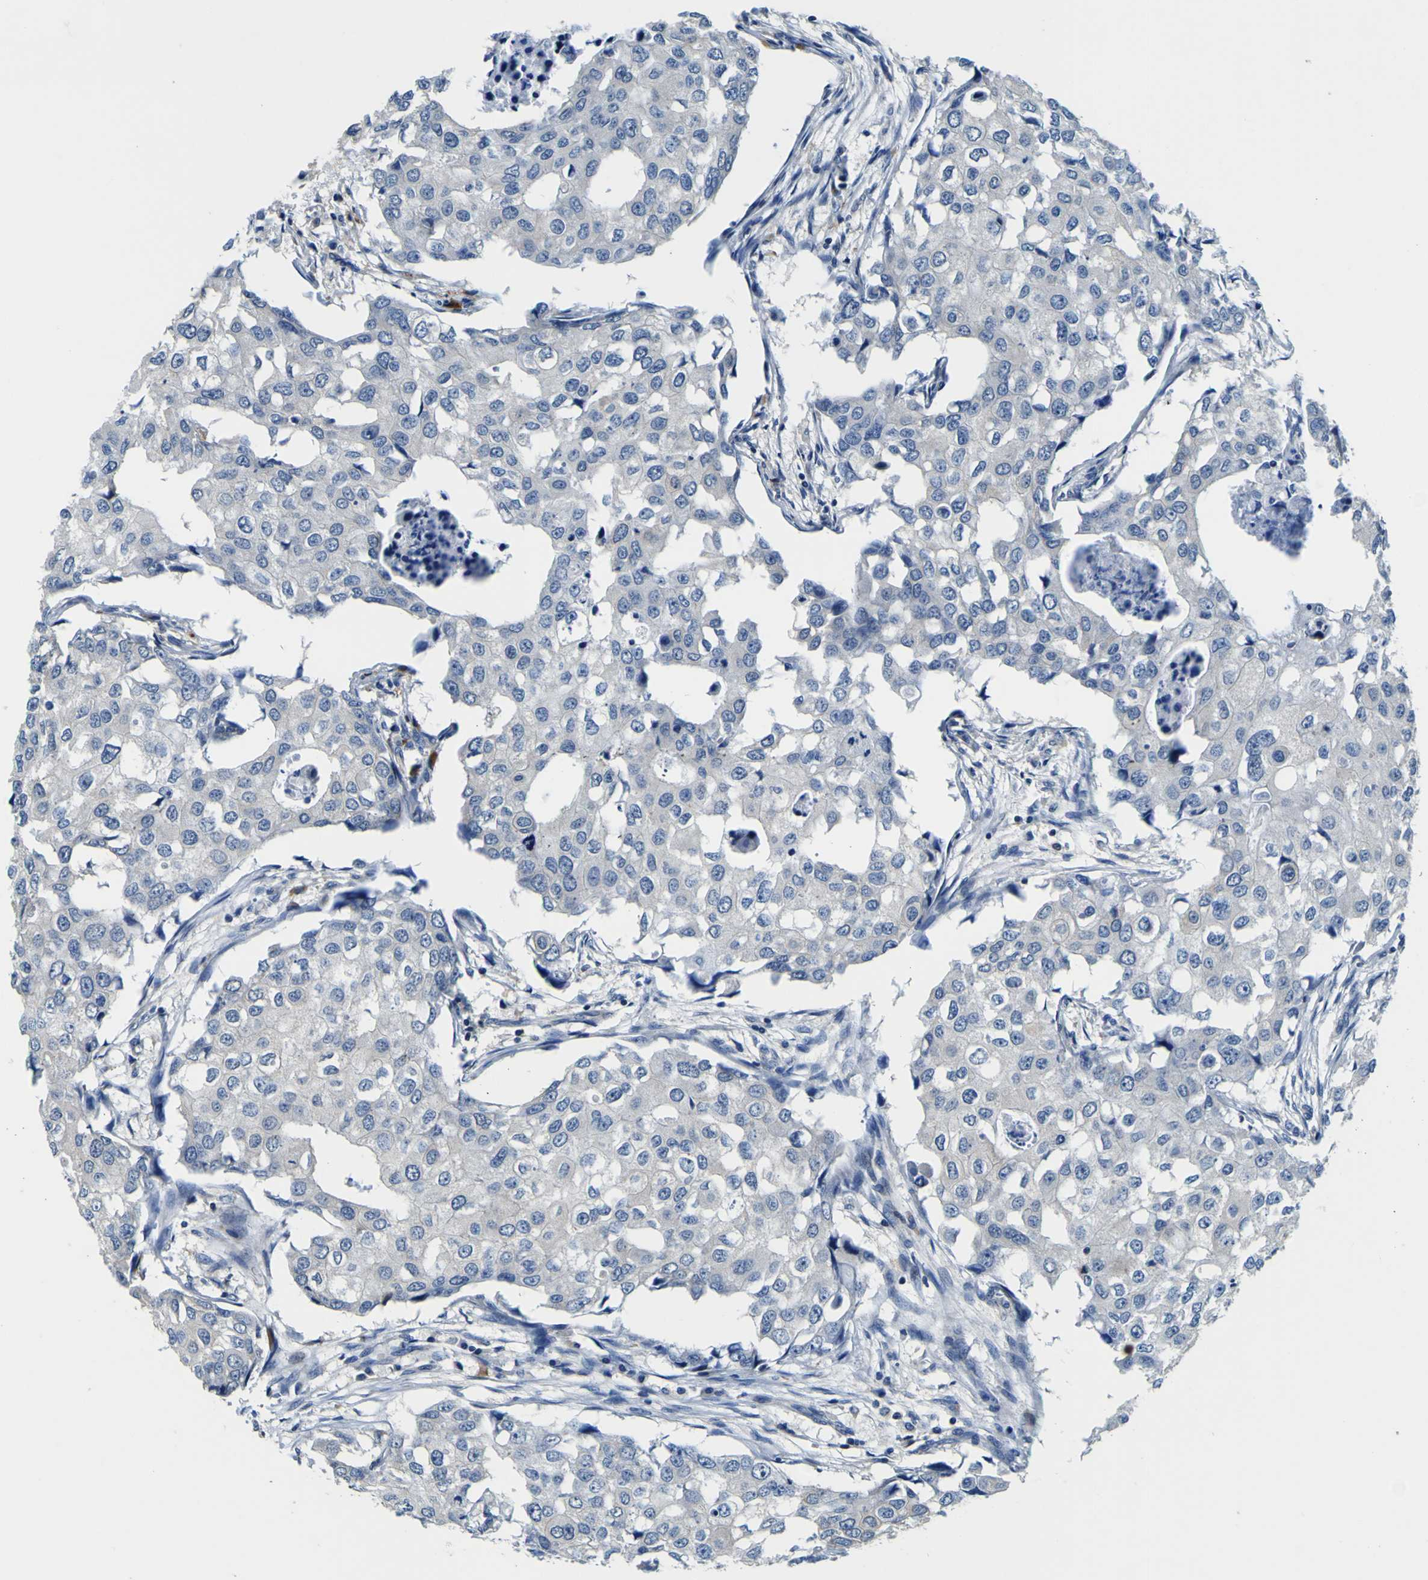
{"staining": {"intensity": "weak", "quantity": ">75%", "location": "cytoplasmic/membranous"}, "tissue": "breast cancer", "cell_type": "Tumor cells", "image_type": "cancer", "snomed": [{"axis": "morphology", "description": "Duct carcinoma"}, {"axis": "topography", "description": "Breast"}], "caption": "This histopathology image displays invasive ductal carcinoma (breast) stained with immunohistochemistry (IHC) to label a protein in brown. The cytoplasmic/membranous of tumor cells show weak positivity for the protein. Nuclei are counter-stained blue.", "gene": "TNIK", "patient": {"sex": "female", "age": 27}}